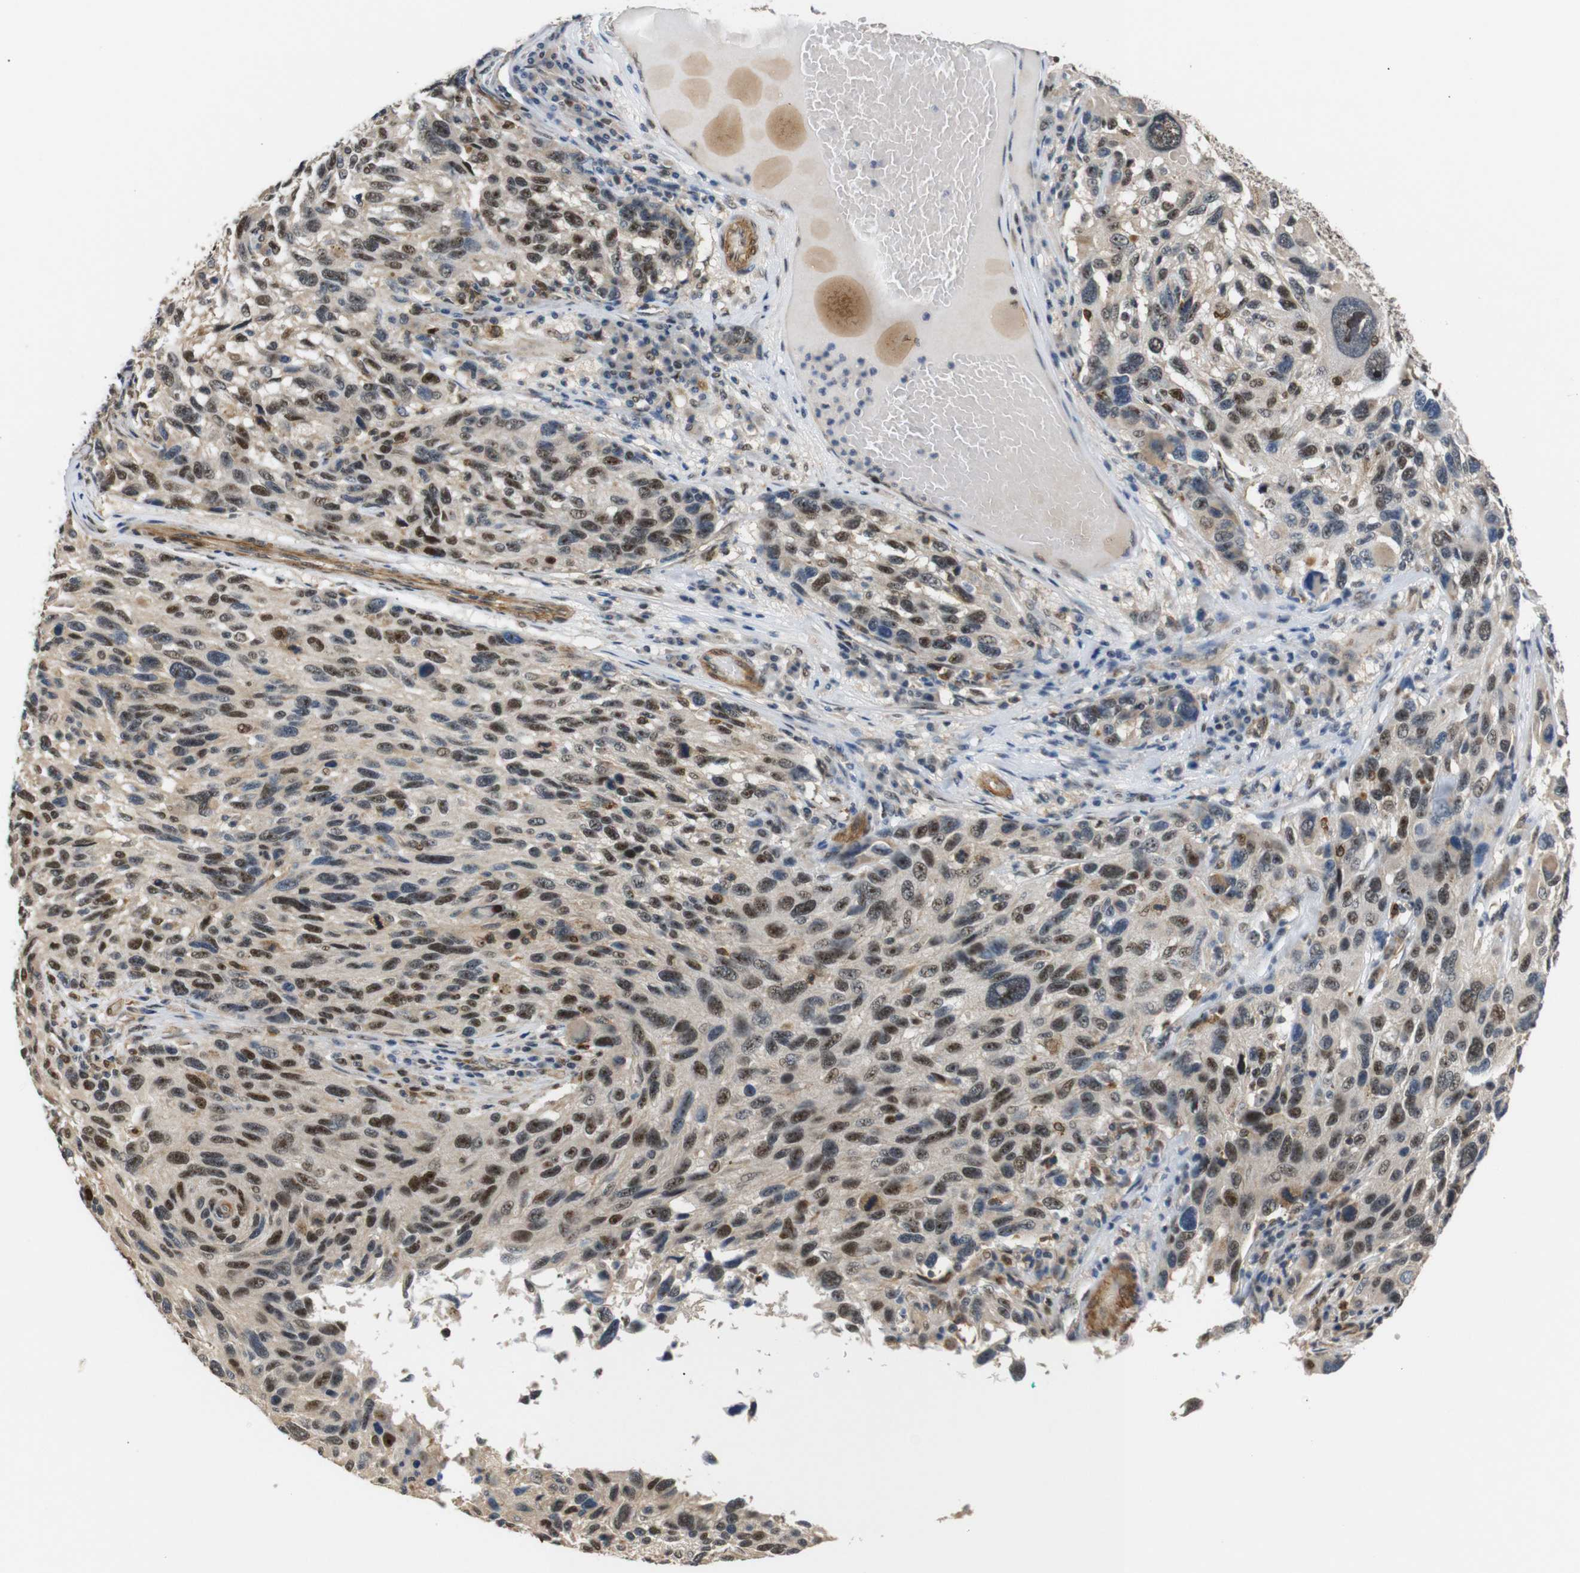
{"staining": {"intensity": "moderate", "quantity": "25%-75%", "location": "nuclear"}, "tissue": "melanoma", "cell_type": "Tumor cells", "image_type": "cancer", "snomed": [{"axis": "morphology", "description": "Malignant melanoma, NOS"}, {"axis": "topography", "description": "Skin"}], "caption": "There is medium levels of moderate nuclear expression in tumor cells of malignant melanoma, as demonstrated by immunohistochemical staining (brown color).", "gene": "PARN", "patient": {"sex": "male", "age": 53}}